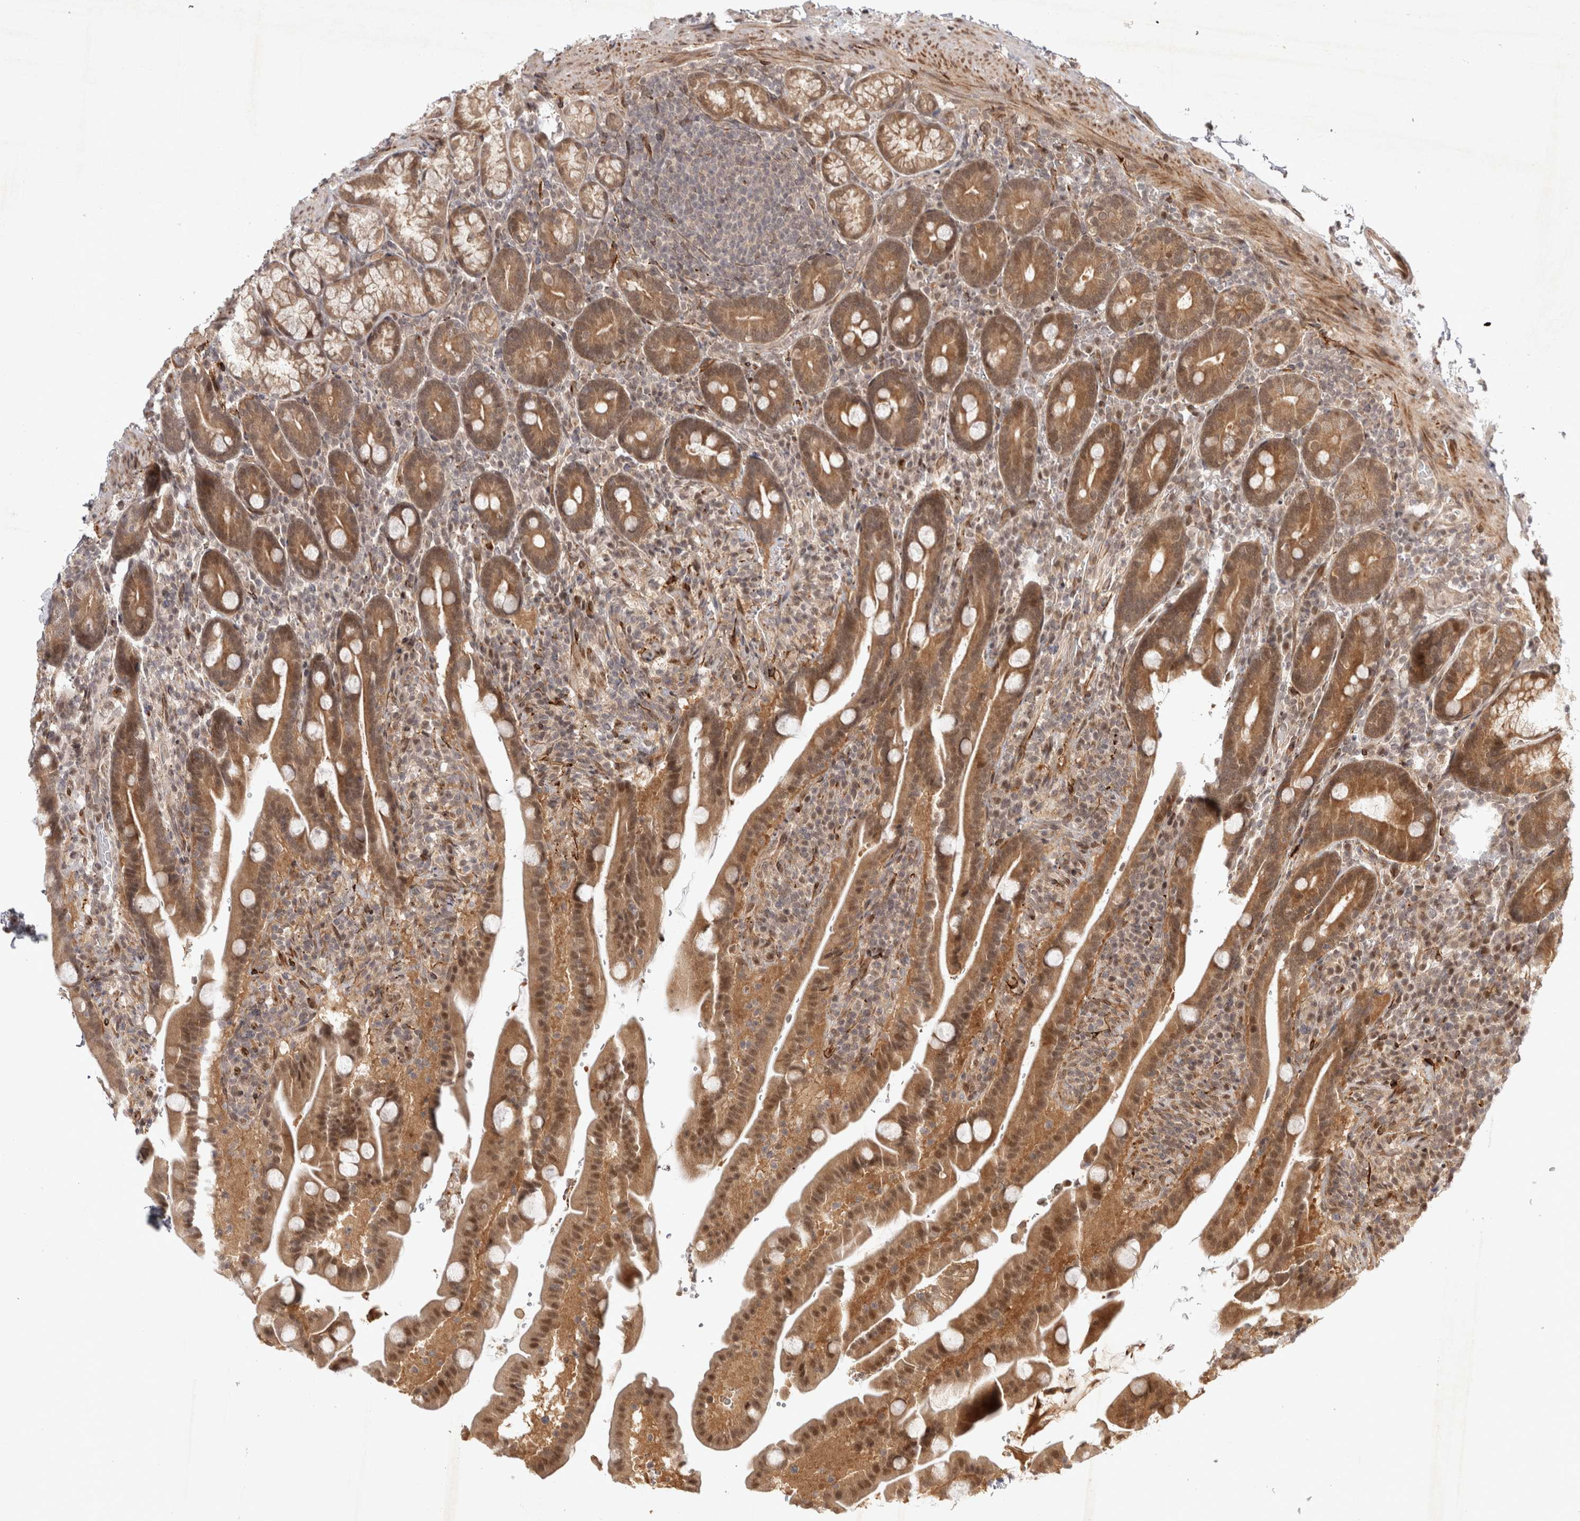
{"staining": {"intensity": "moderate", "quantity": ">75%", "location": "cytoplasmic/membranous,nuclear"}, "tissue": "duodenum", "cell_type": "Glandular cells", "image_type": "normal", "snomed": [{"axis": "morphology", "description": "Normal tissue, NOS"}, {"axis": "topography", "description": "Duodenum"}], "caption": "This micrograph exhibits IHC staining of unremarkable human duodenum, with medium moderate cytoplasmic/membranous,nuclear positivity in approximately >75% of glandular cells.", "gene": "ZNF318", "patient": {"sex": "male", "age": 54}}